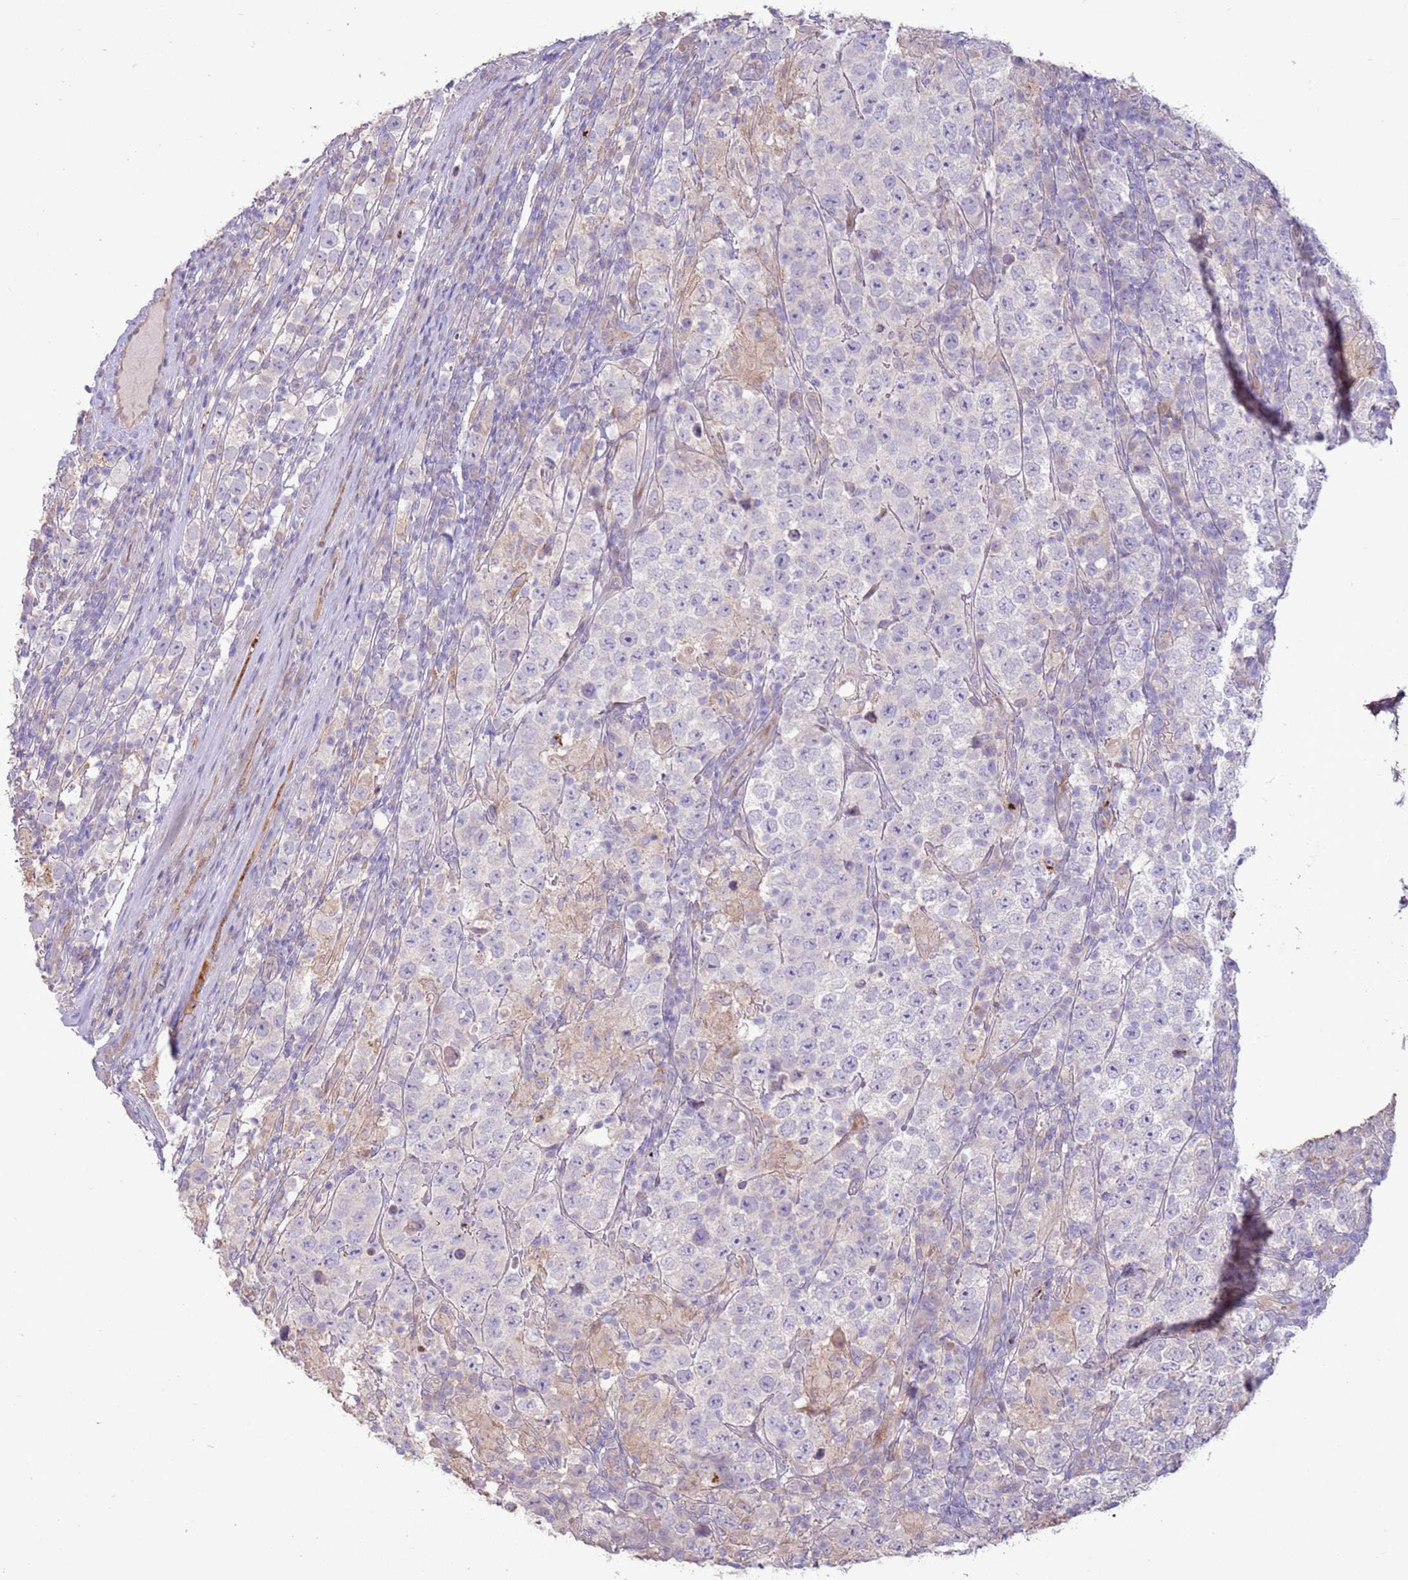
{"staining": {"intensity": "negative", "quantity": "none", "location": "none"}, "tissue": "testis cancer", "cell_type": "Tumor cells", "image_type": "cancer", "snomed": [{"axis": "morphology", "description": "Normal tissue, NOS"}, {"axis": "morphology", "description": "Urothelial carcinoma, High grade"}, {"axis": "morphology", "description": "Seminoma, NOS"}, {"axis": "morphology", "description": "Carcinoma, Embryonal, NOS"}, {"axis": "topography", "description": "Urinary bladder"}, {"axis": "topography", "description": "Testis"}], "caption": "A micrograph of human testis urothelial carcinoma (high-grade) is negative for staining in tumor cells.", "gene": "LGI4", "patient": {"sex": "male", "age": 41}}